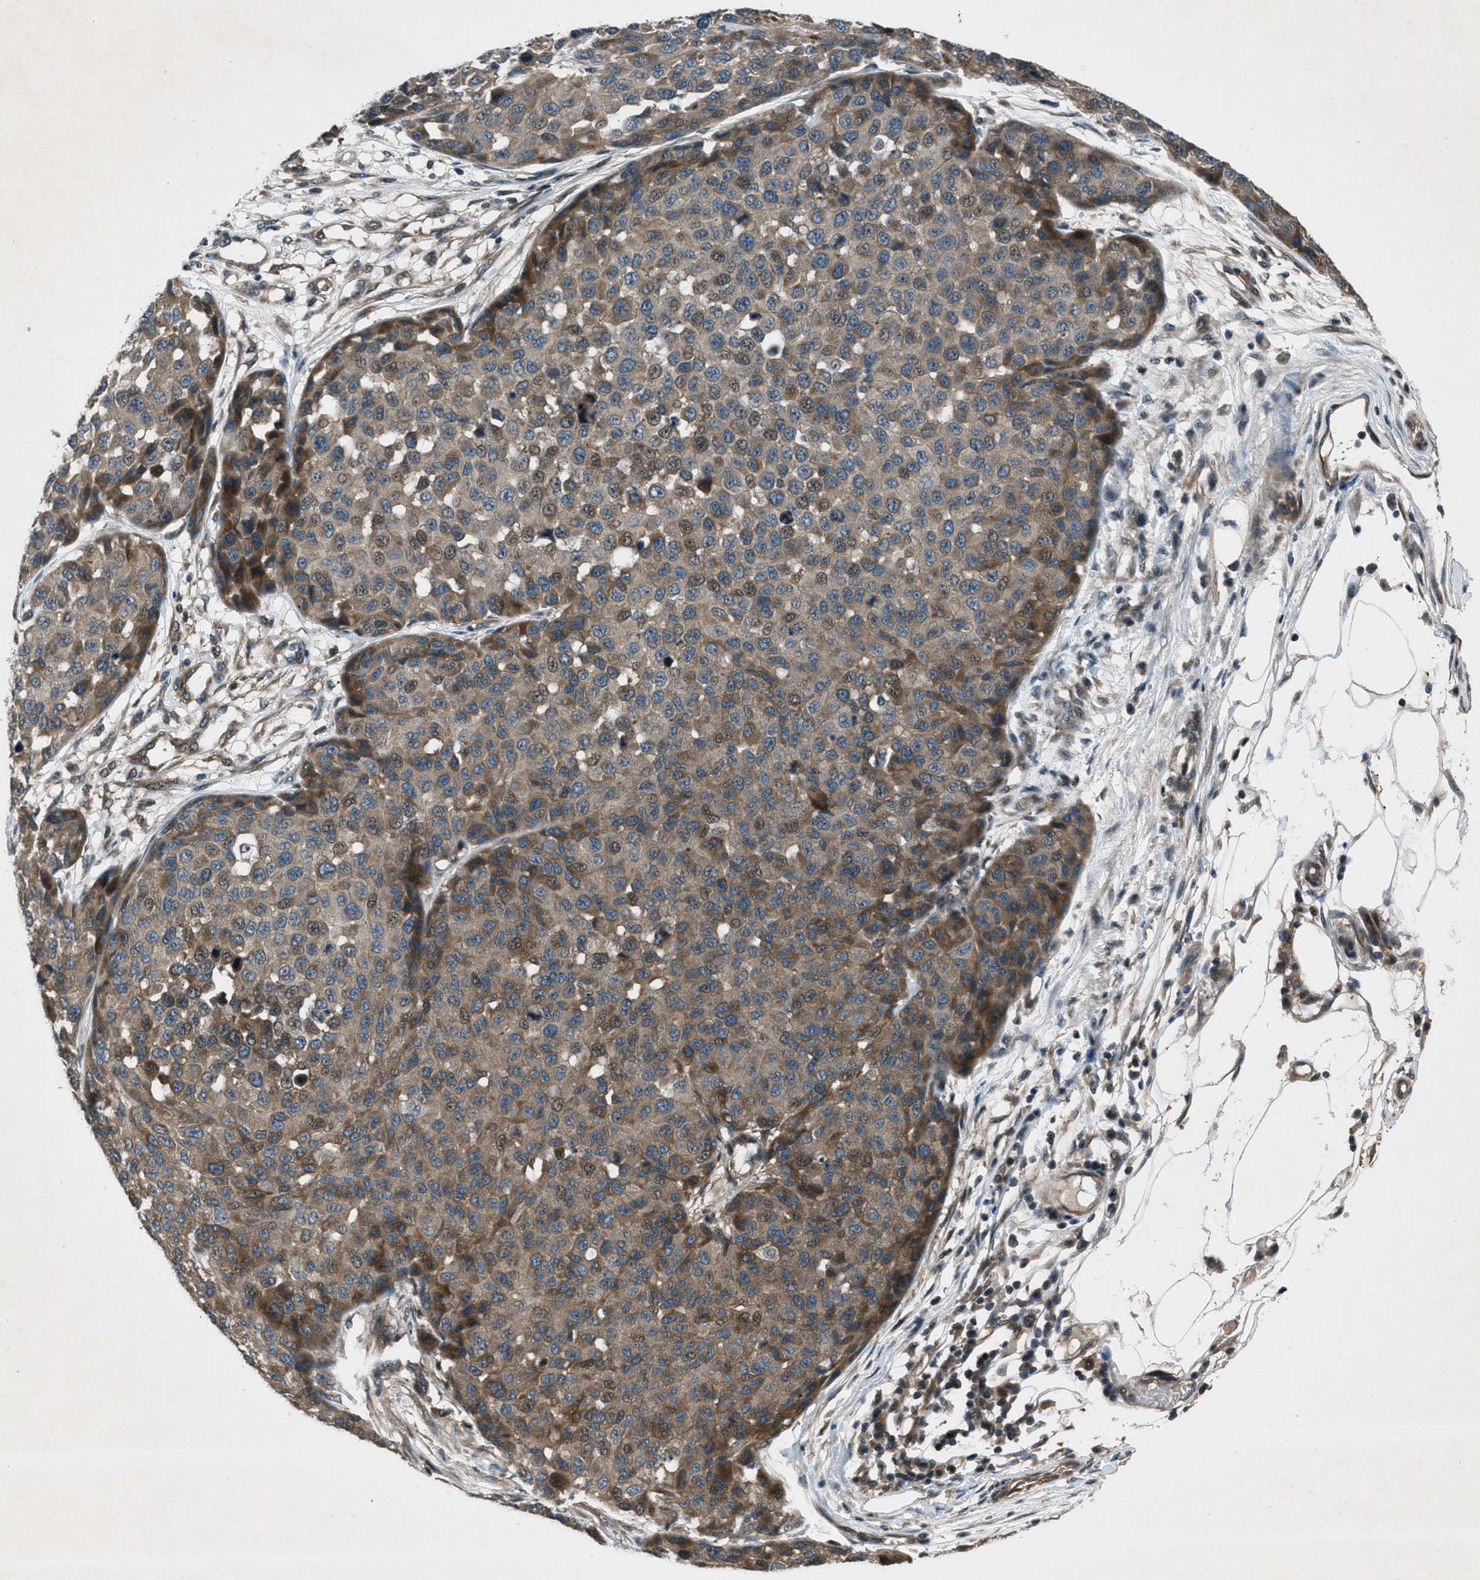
{"staining": {"intensity": "moderate", "quantity": ">75%", "location": "cytoplasmic/membranous"}, "tissue": "melanoma", "cell_type": "Tumor cells", "image_type": "cancer", "snomed": [{"axis": "morphology", "description": "Normal tissue, NOS"}, {"axis": "morphology", "description": "Malignant melanoma, NOS"}, {"axis": "topography", "description": "Skin"}], "caption": "A brown stain shows moderate cytoplasmic/membranous positivity of a protein in melanoma tumor cells.", "gene": "EPSTI1", "patient": {"sex": "male", "age": 62}}